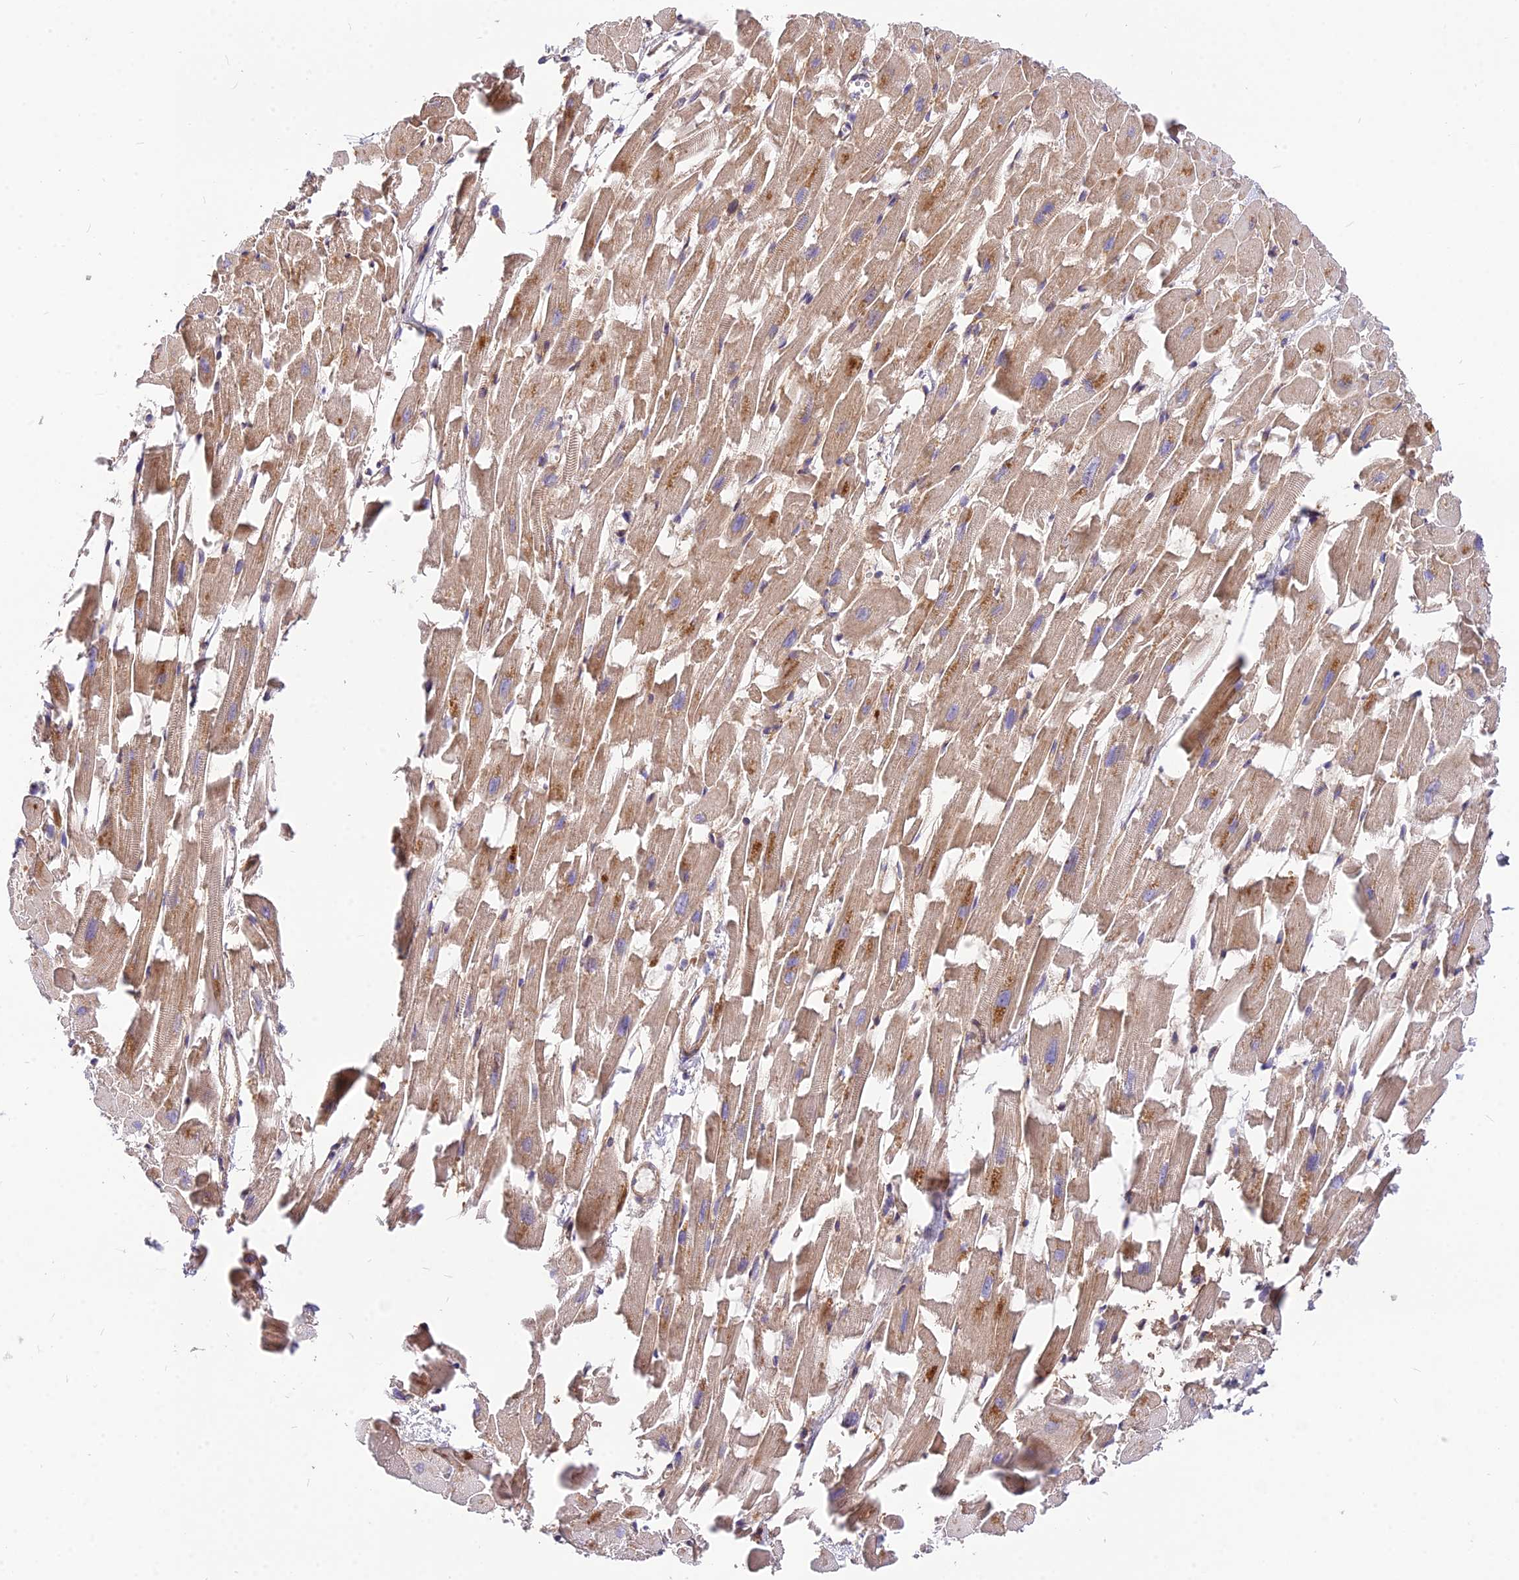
{"staining": {"intensity": "moderate", "quantity": ">75%", "location": "cytoplasmic/membranous"}, "tissue": "heart muscle", "cell_type": "Cardiomyocytes", "image_type": "normal", "snomed": [{"axis": "morphology", "description": "Normal tissue, NOS"}, {"axis": "topography", "description": "Heart"}], "caption": "Immunohistochemistry histopathology image of unremarkable heart muscle: human heart muscle stained using immunohistochemistry shows medium levels of moderate protein expression localized specifically in the cytoplasmic/membranous of cardiomyocytes, appearing as a cytoplasmic/membranous brown color.", "gene": "ROCK1", "patient": {"sex": "female", "age": 64}}